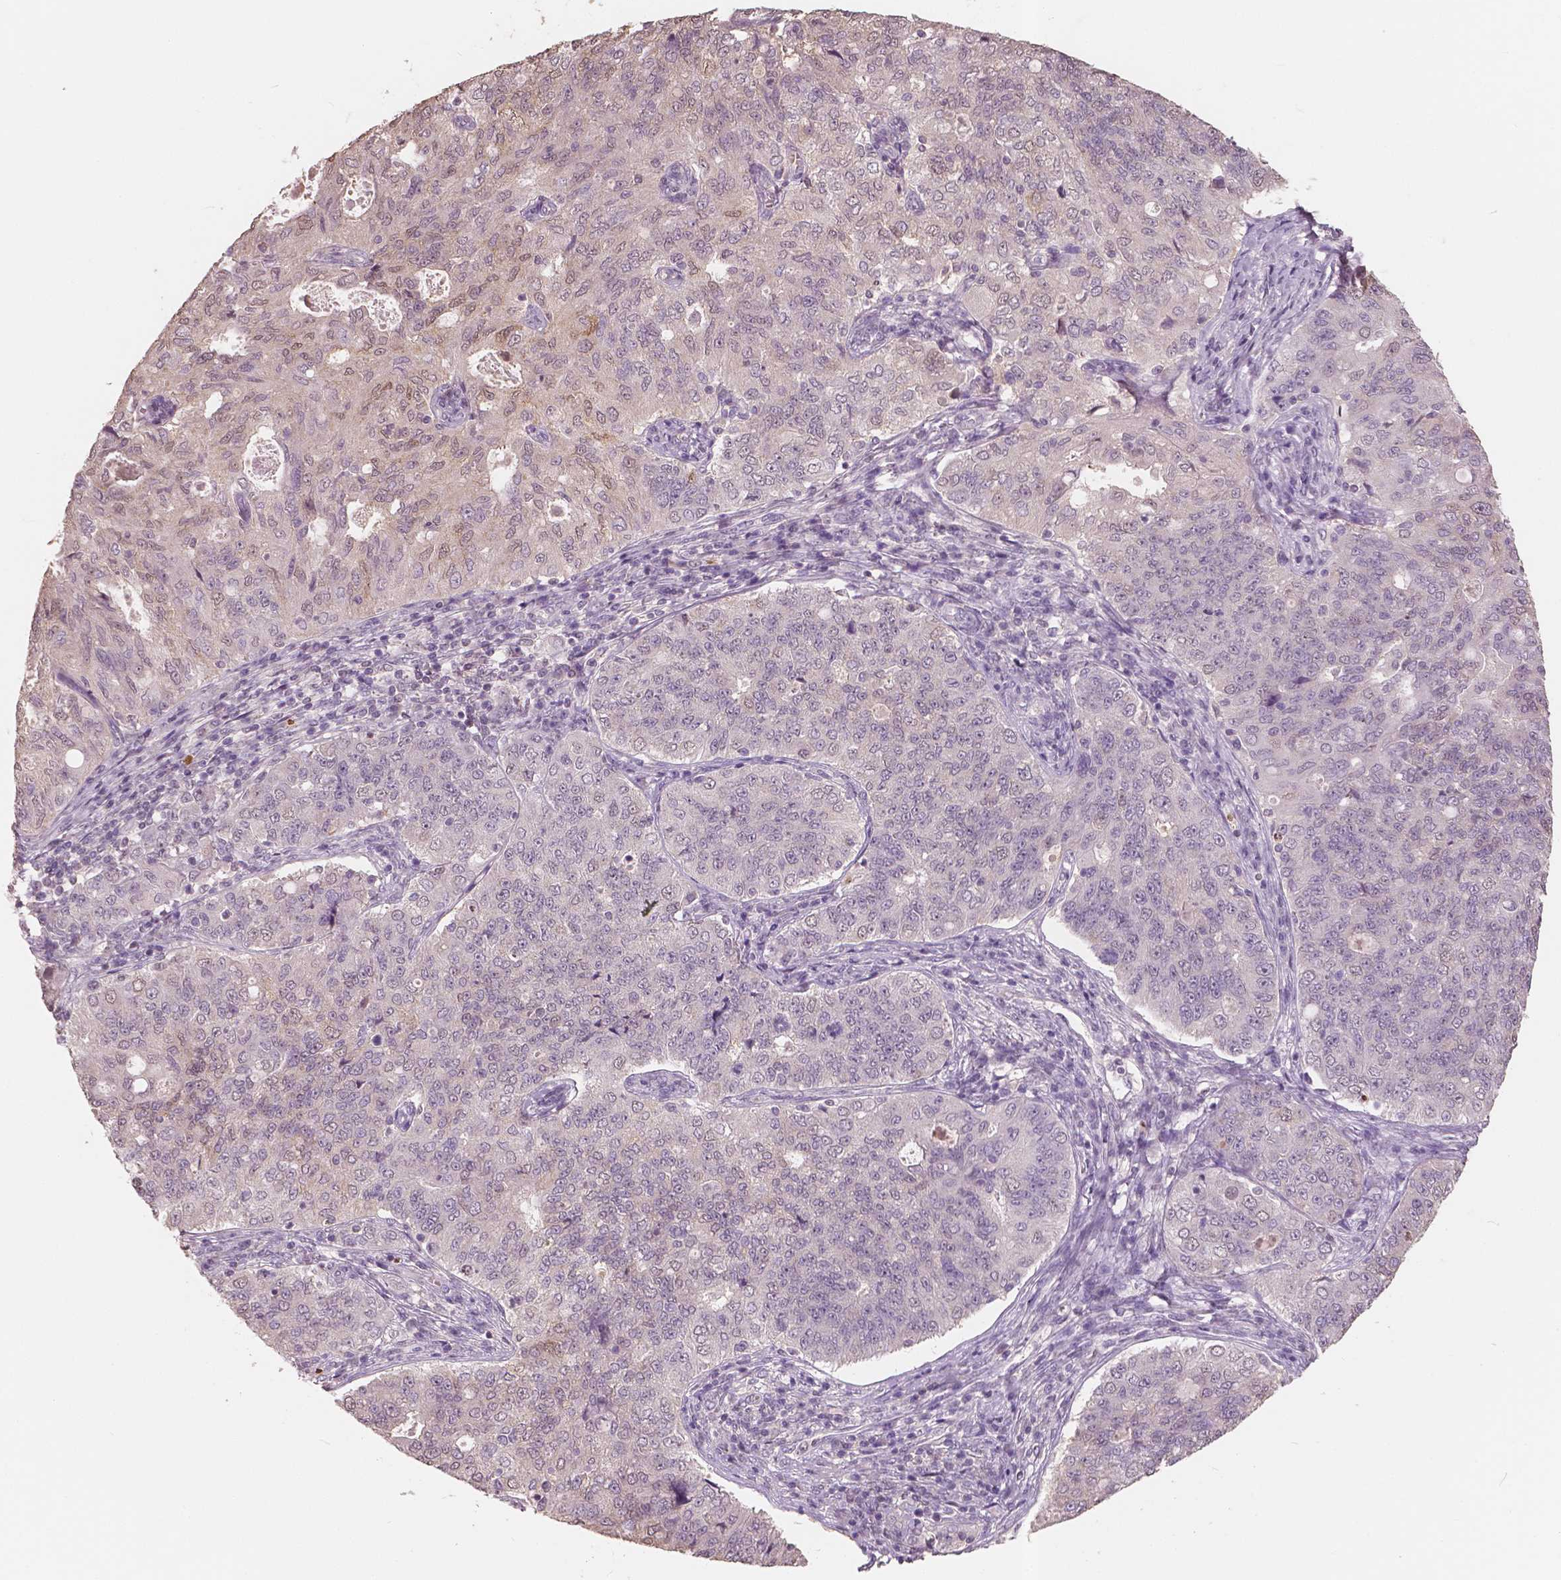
{"staining": {"intensity": "negative", "quantity": "none", "location": "none"}, "tissue": "endometrial cancer", "cell_type": "Tumor cells", "image_type": "cancer", "snomed": [{"axis": "morphology", "description": "Adenocarcinoma, NOS"}, {"axis": "topography", "description": "Endometrium"}], "caption": "A high-resolution photomicrograph shows immunohistochemistry (IHC) staining of endometrial cancer, which reveals no significant positivity in tumor cells. (Stains: DAB immunohistochemistry with hematoxylin counter stain, Microscopy: brightfield microscopy at high magnification).", "gene": "SAT2", "patient": {"sex": "female", "age": 43}}